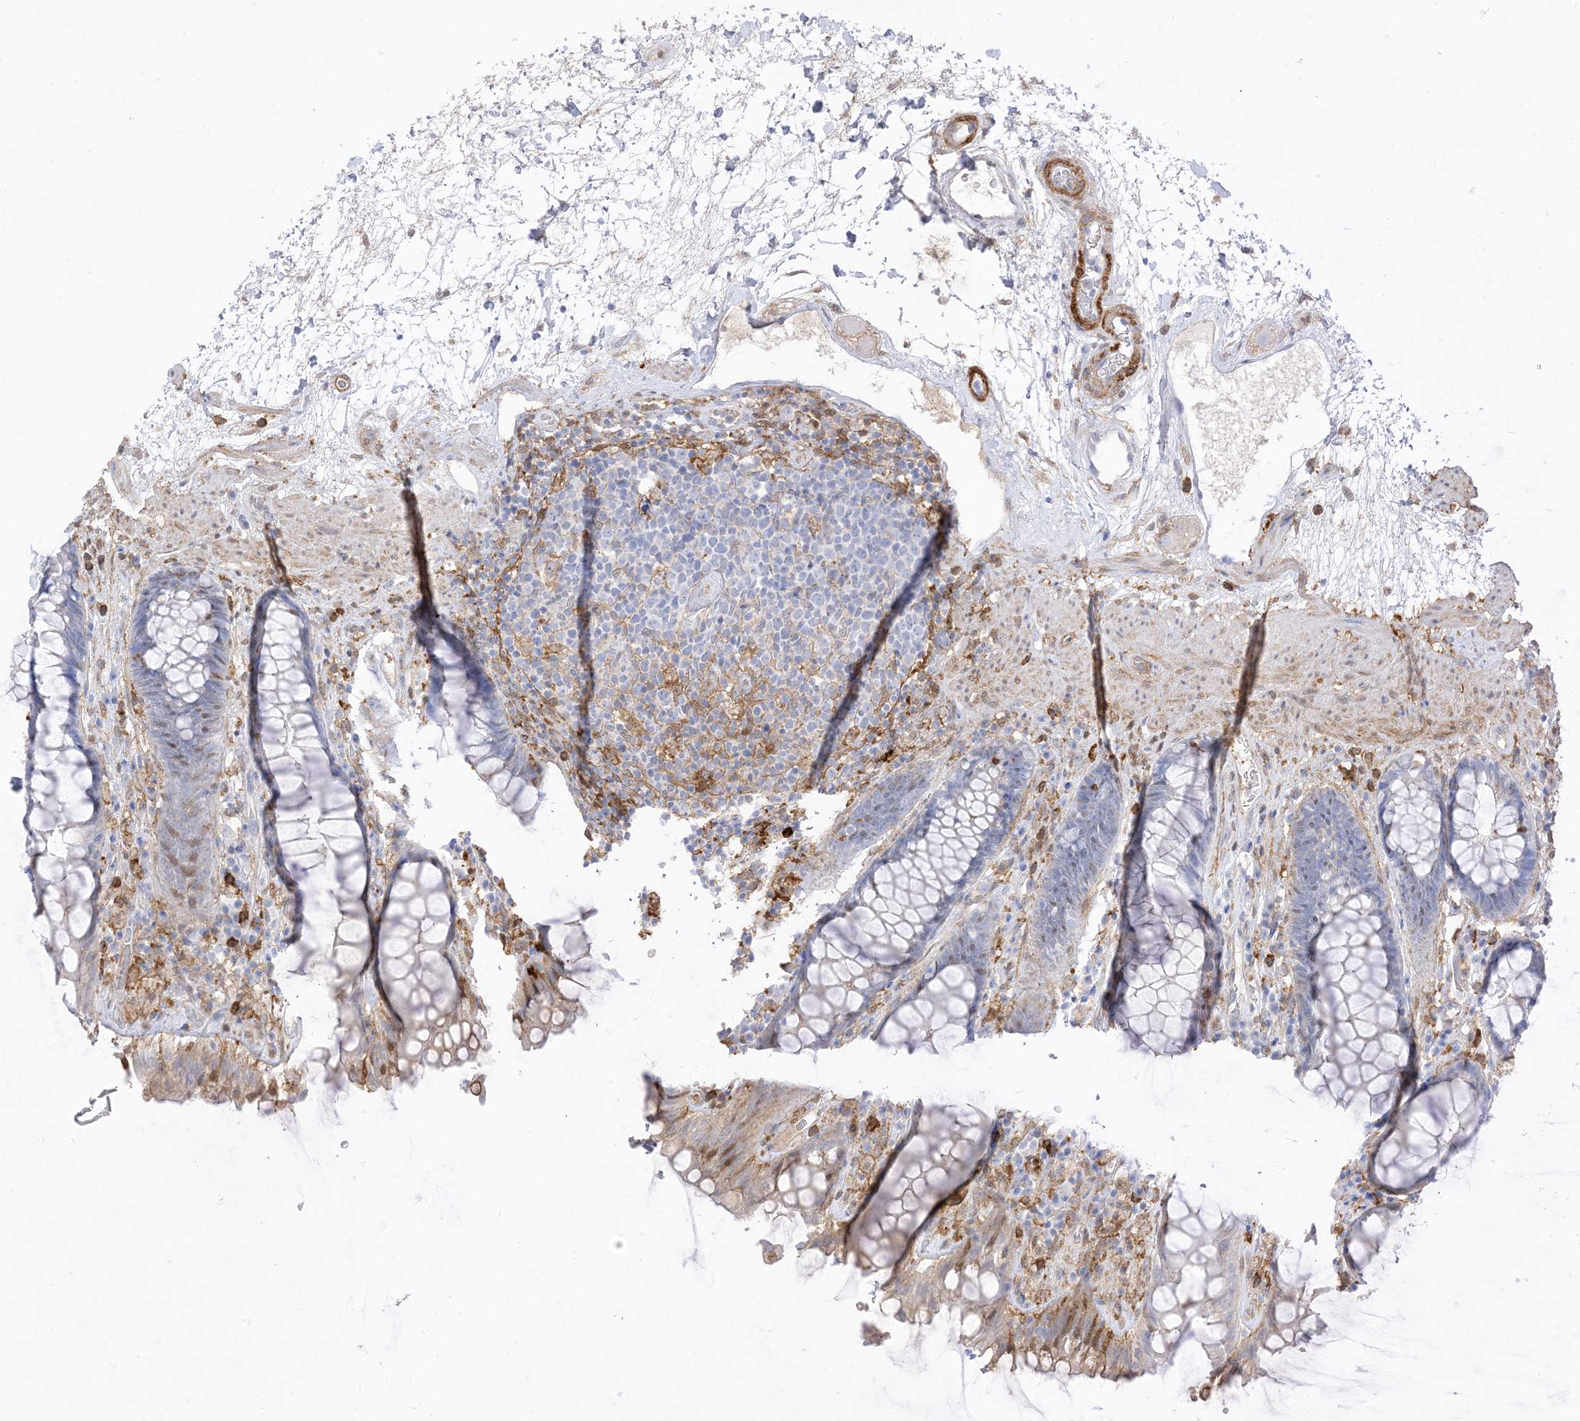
{"staining": {"intensity": "negative", "quantity": "none", "location": "none"}, "tissue": "rectum", "cell_type": "Glandular cells", "image_type": "normal", "snomed": [{"axis": "morphology", "description": "Normal tissue, NOS"}, {"axis": "topography", "description": "Rectum"}], "caption": "Glandular cells show no significant expression in unremarkable rectum.", "gene": "GSN", "patient": {"sex": "male", "age": 64}}